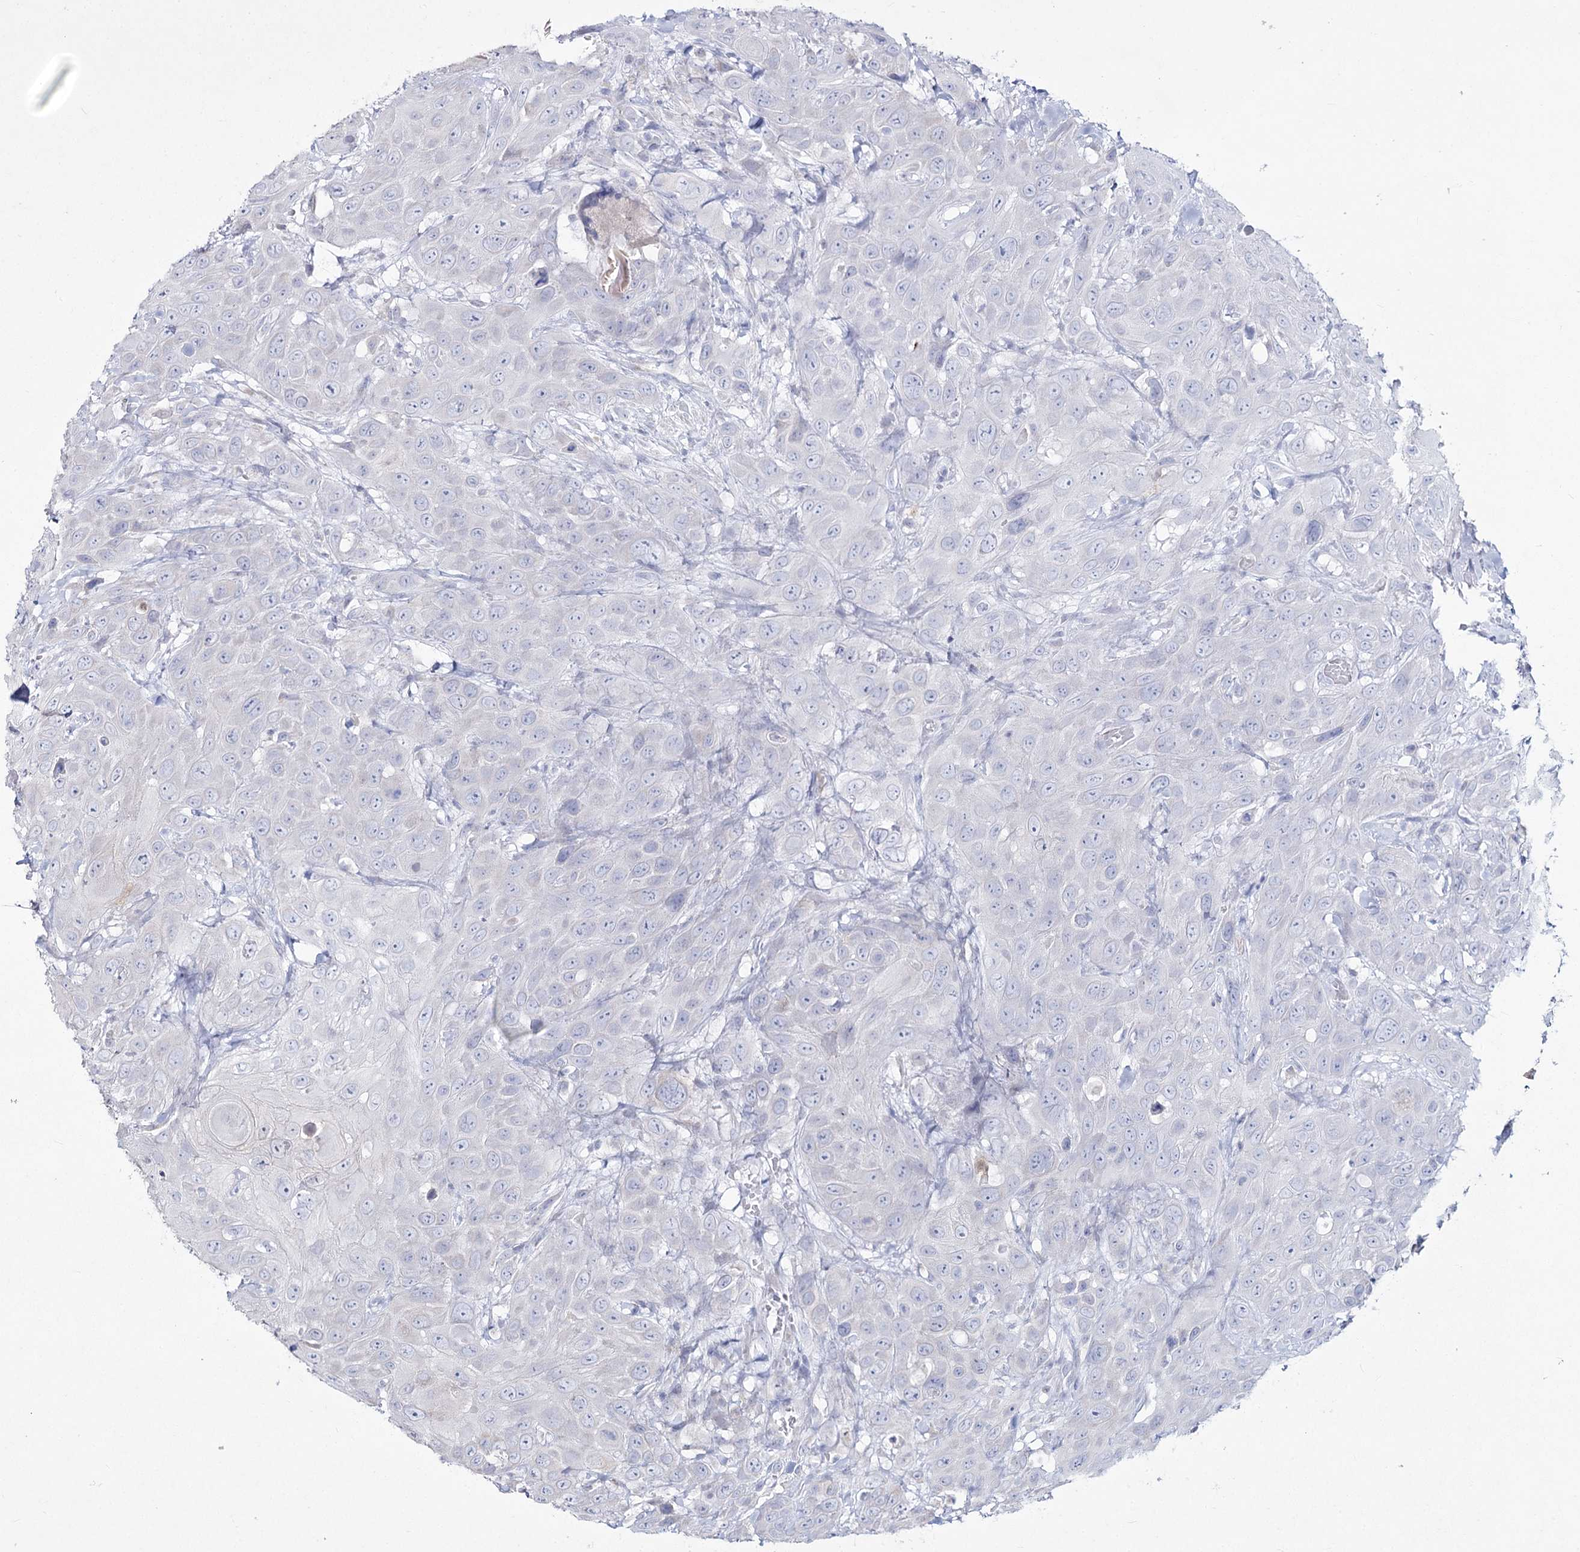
{"staining": {"intensity": "negative", "quantity": "none", "location": "none"}, "tissue": "head and neck cancer", "cell_type": "Tumor cells", "image_type": "cancer", "snomed": [{"axis": "morphology", "description": "Squamous cell carcinoma, NOS"}, {"axis": "topography", "description": "Head-Neck"}], "caption": "A micrograph of head and neck cancer stained for a protein reveals no brown staining in tumor cells.", "gene": "NIPAL4", "patient": {"sex": "male", "age": 81}}